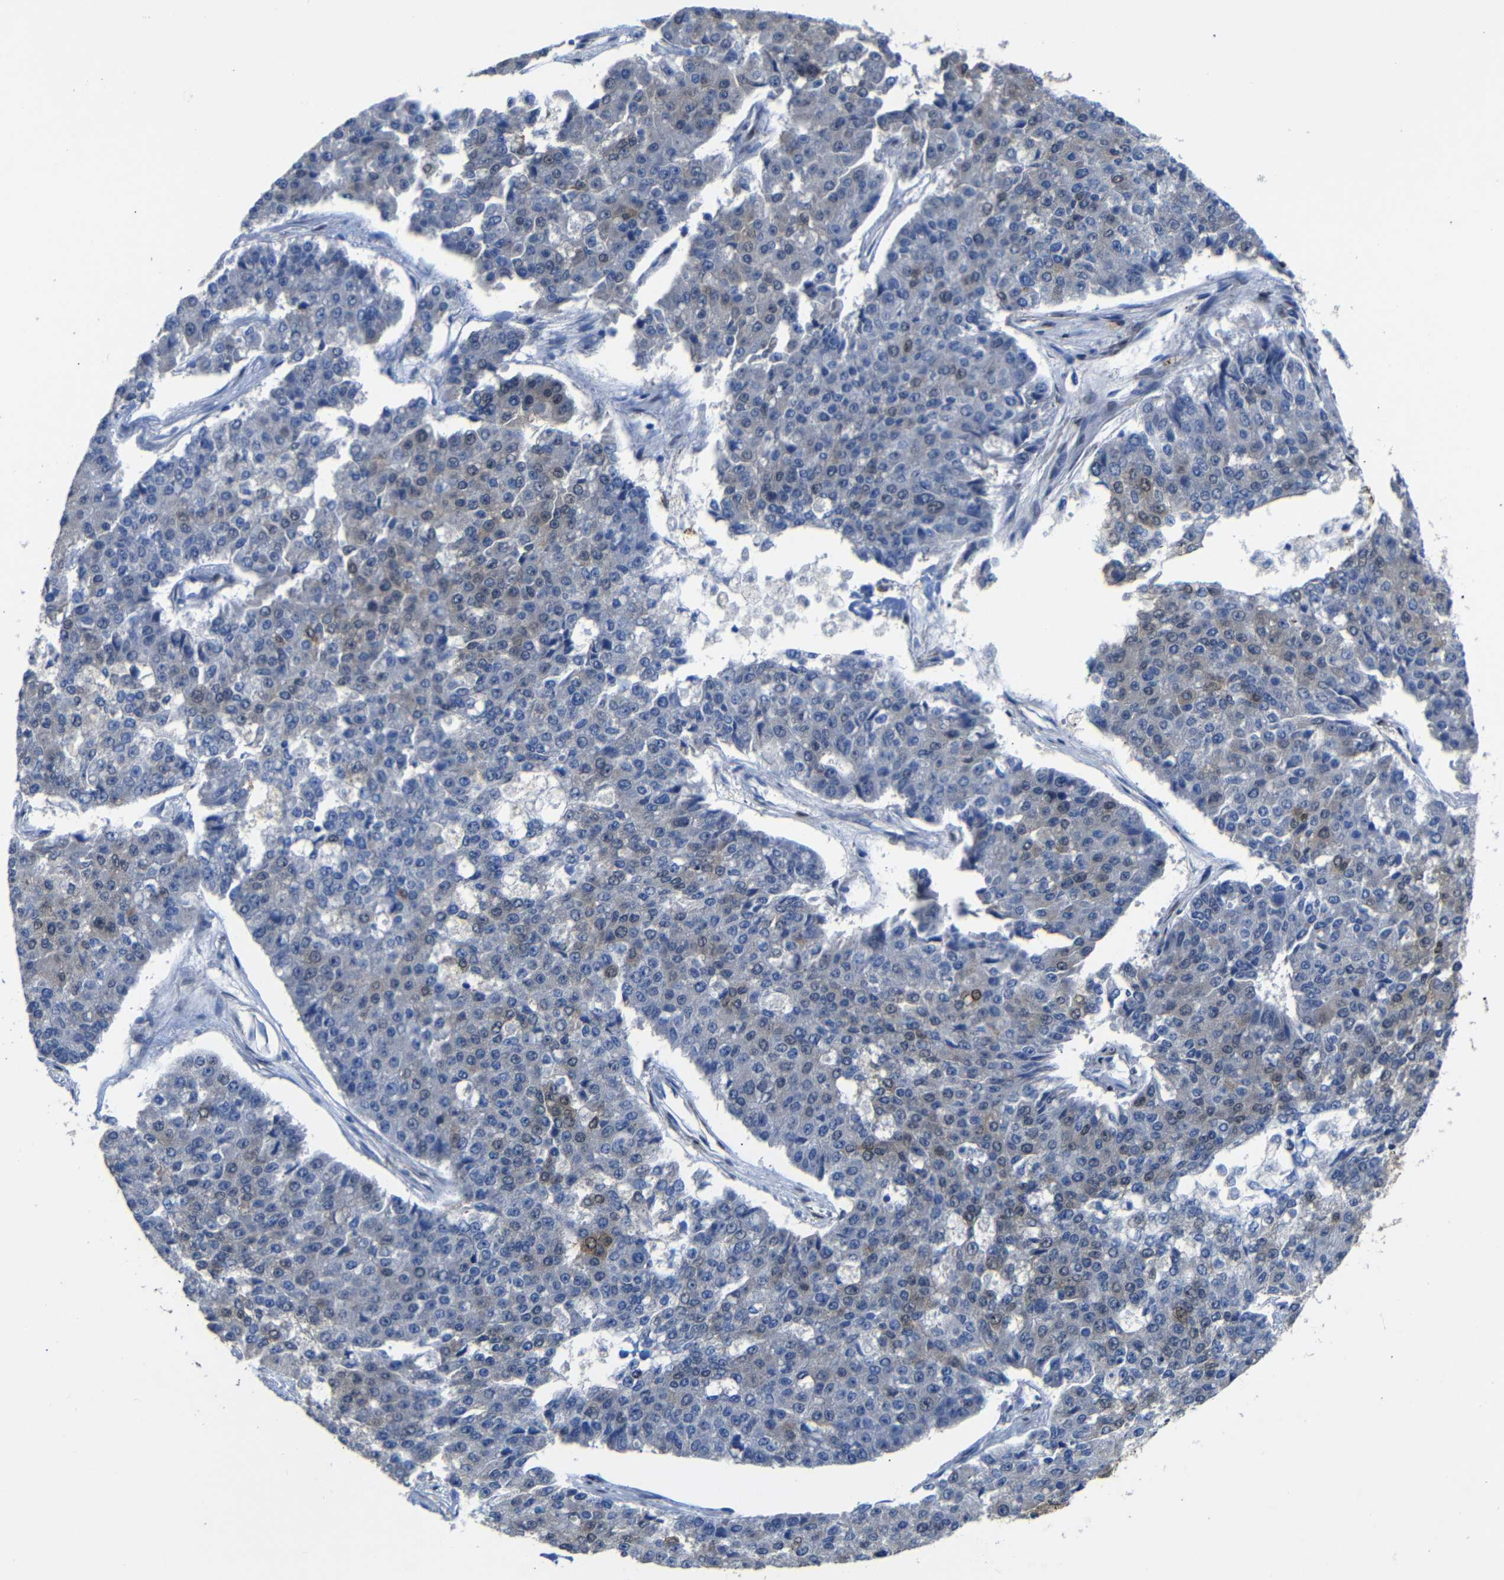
{"staining": {"intensity": "moderate", "quantity": "<25%", "location": "cytoplasmic/membranous,nuclear"}, "tissue": "pancreatic cancer", "cell_type": "Tumor cells", "image_type": "cancer", "snomed": [{"axis": "morphology", "description": "Adenocarcinoma, NOS"}, {"axis": "topography", "description": "Pancreas"}], "caption": "High-magnification brightfield microscopy of adenocarcinoma (pancreatic) stained with DAB (brown) and counterstained with hematoxylin (blue). tumor cells exhibit moderate cytoplasmic/membranous and nuclear expression is appreciated in approximately<25% of cells.", "gene": "YAP1", "patient": {"sex": "male", "age": 50}}